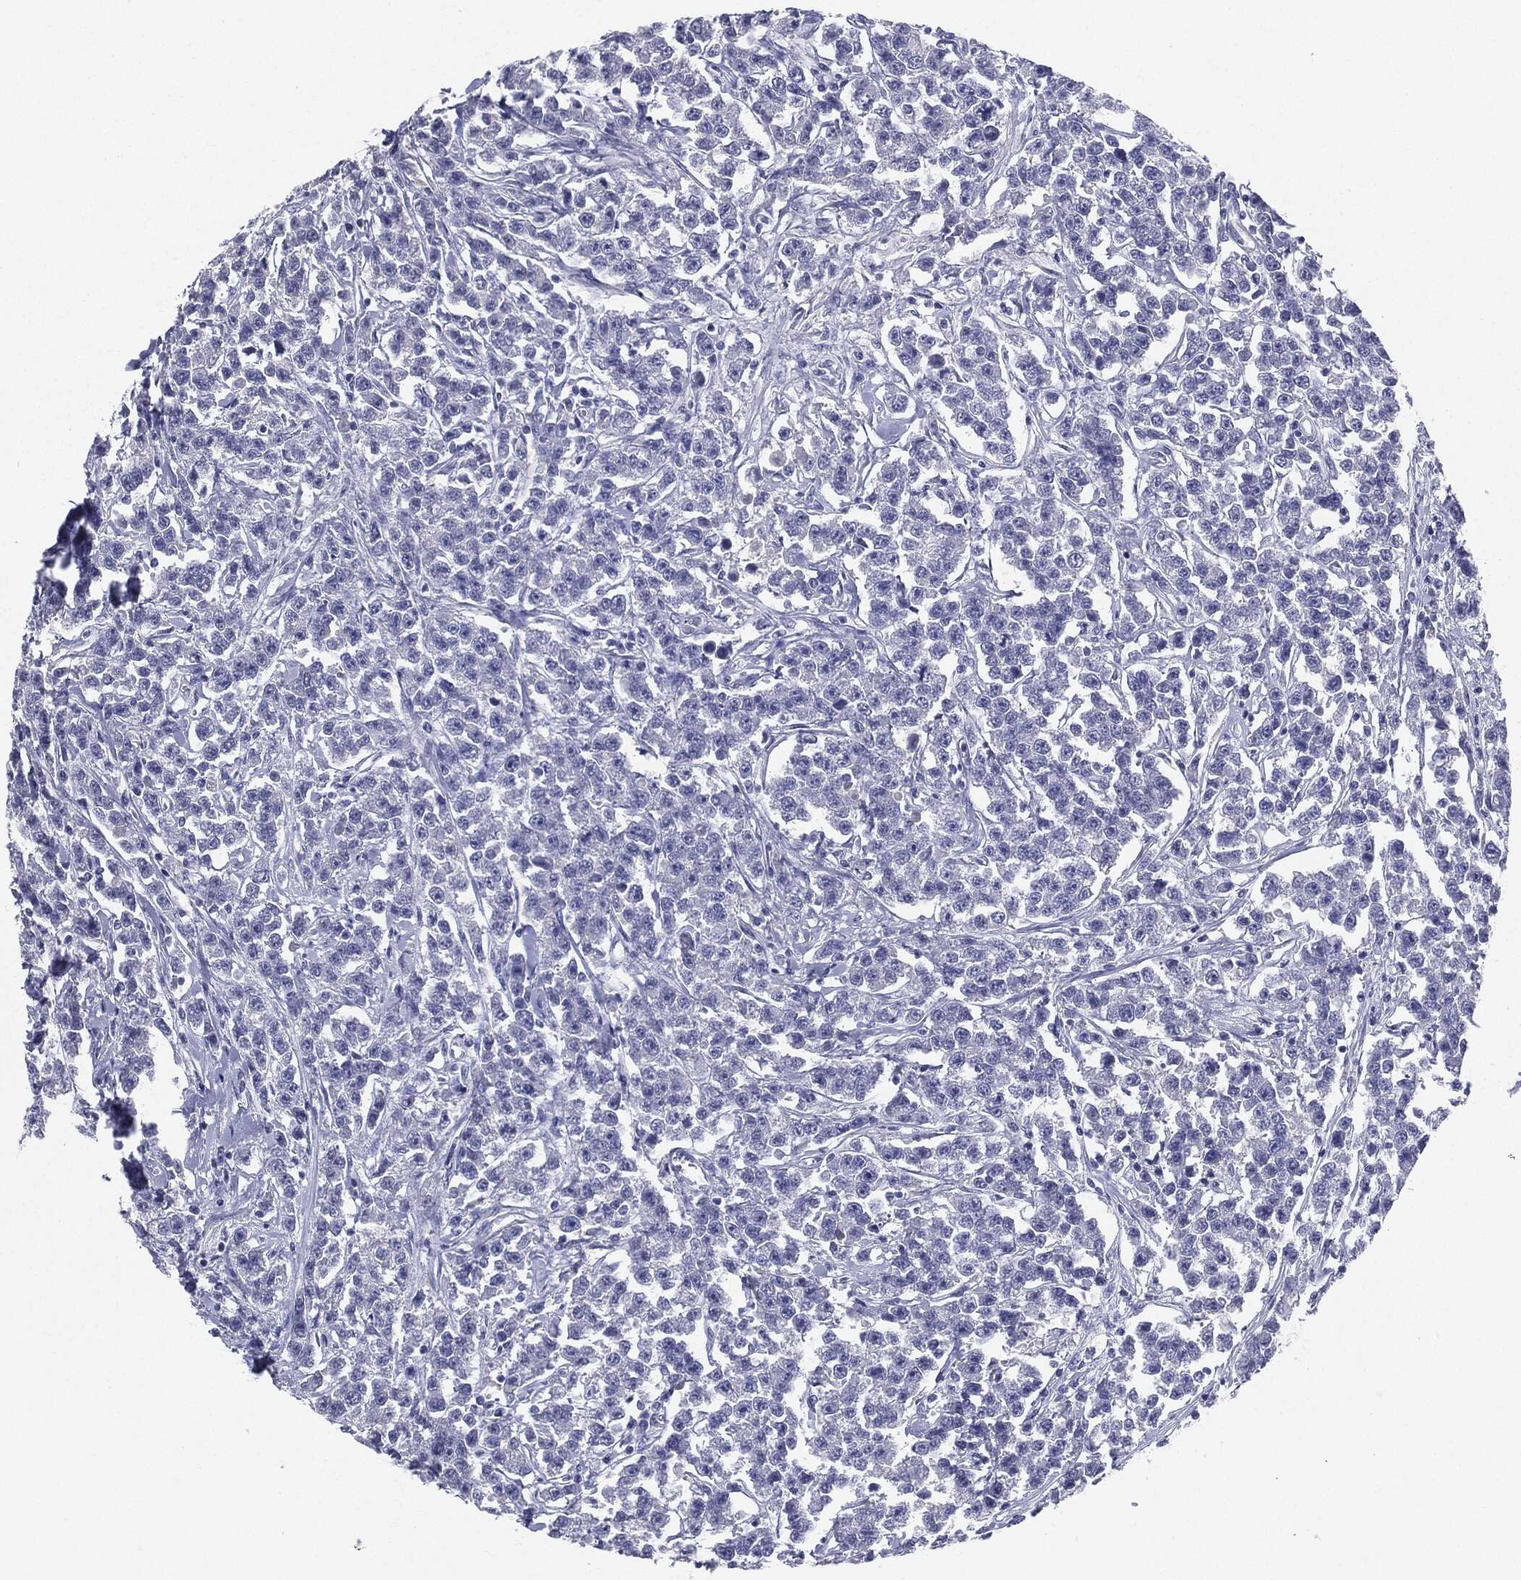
{"staining": {"intensity": "negative", "quantity": "none", "location": "none"}, "tissue": "testis cancer", "cell_type": "Tumor cells", "image_type": "cancer", "snomed": [{"axis": "morphology", "description": "Seminoma, NOS"}, {"axis": "topography", "description": "Testis"}], "caption": "This is an immunohistochemistry micrograph of testis cancer. There is no staining in tumor cells.", "gene": "SERPINB4", "patient": {"sex": "male", "age": 59}}